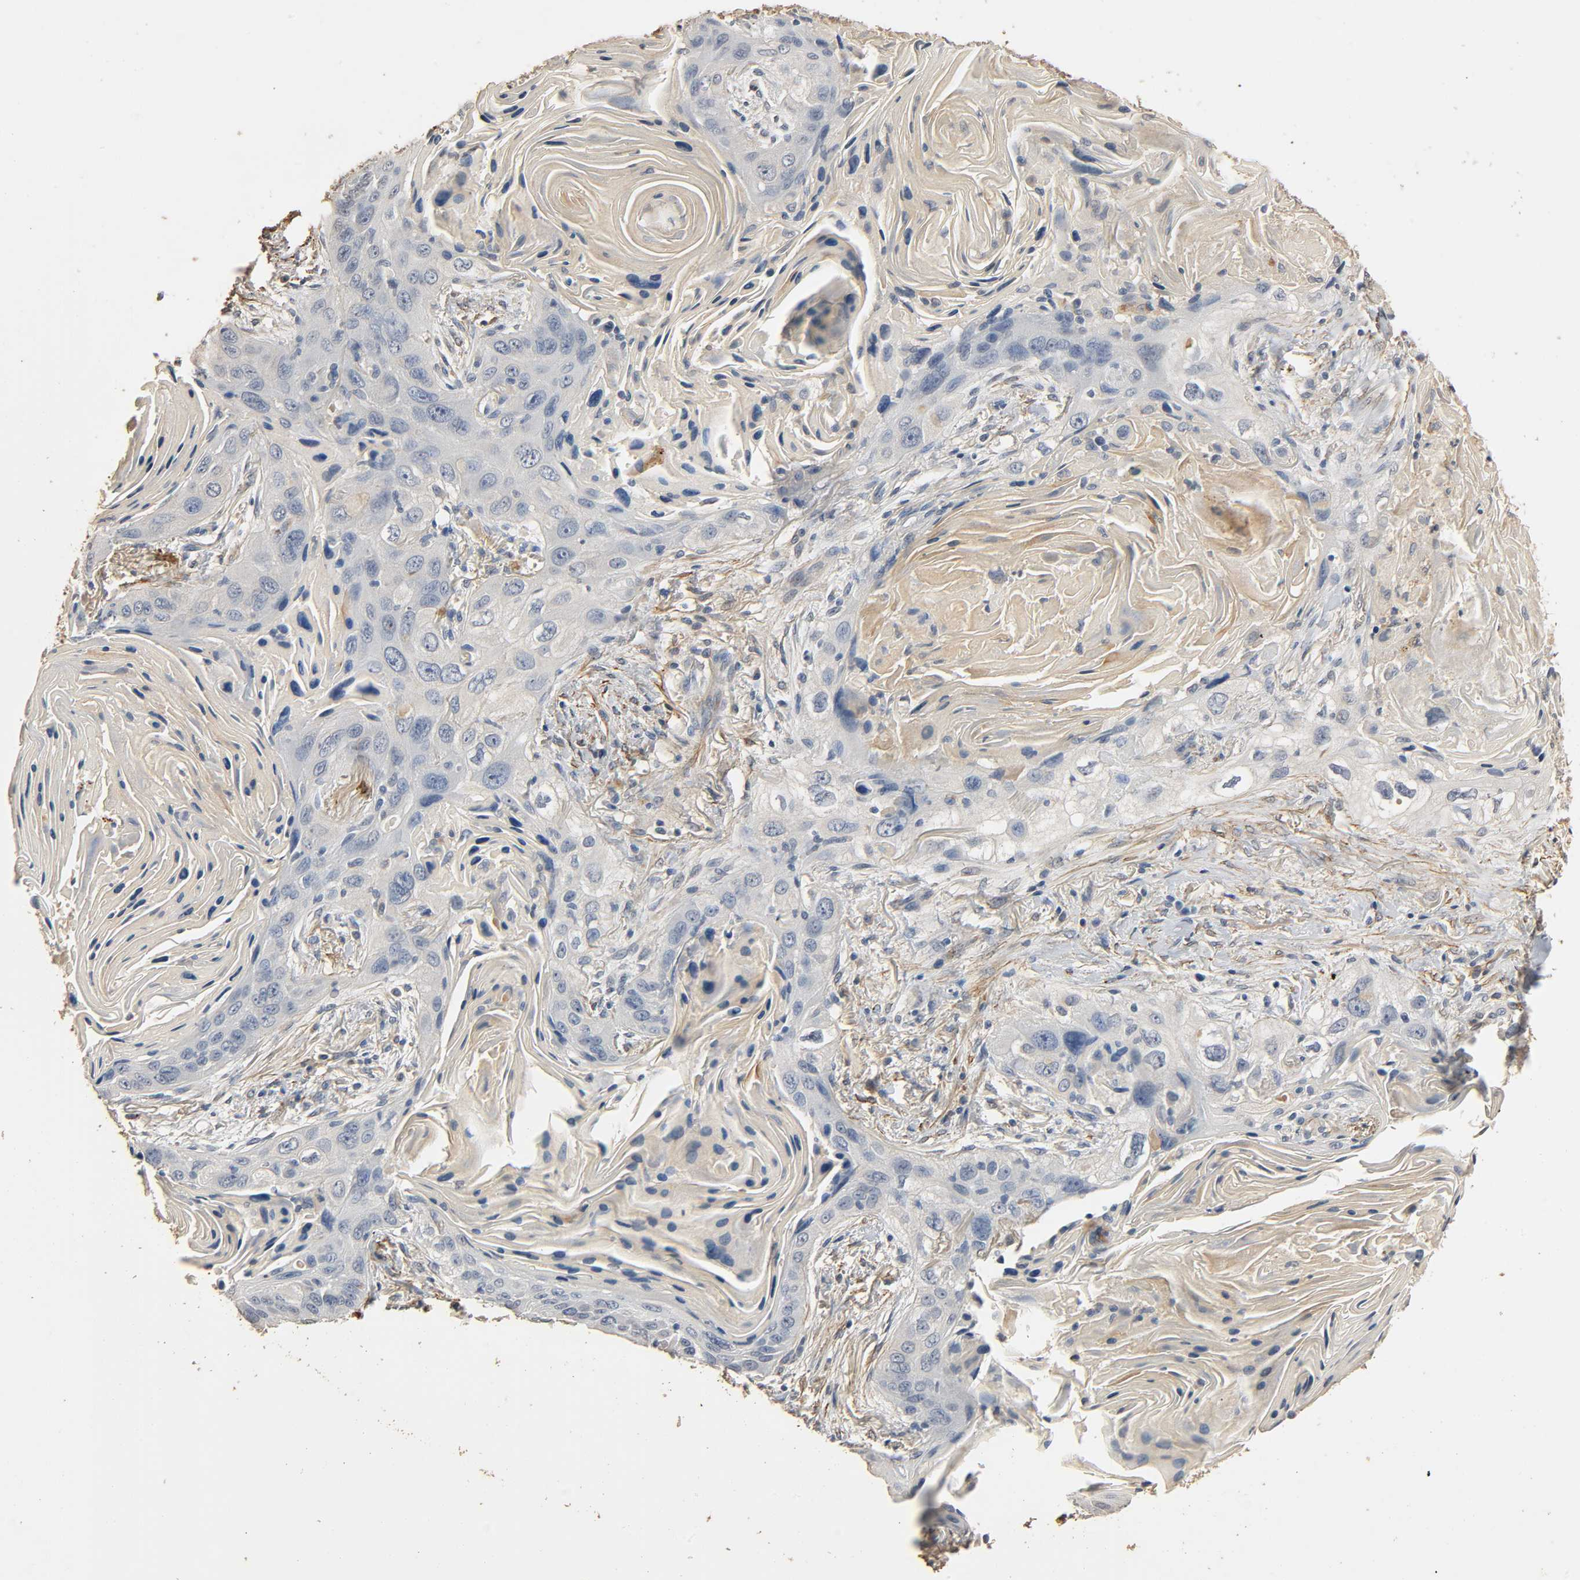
{"staining": {"intensity": "negative", "quantity": "none", "location": "none"}, "tissue": "lung cancer", "cell_type": "Tumor cells", "image_type": "cancer", "snomed": [{"axis": "morphology", "description": "Squamous cell carcinoma, NOS"}, {"axis": "topography", "description": "Lung"}], "caption": "IHC micrograph of neoplastic tissue: human lung cancer (squamous cell carcinoma) stained with DAB (3,3'-diaminobenzidine) demonstrates no significant protein expression in tumor cells. Nuclei are stained in blue.", "gene": "GSTA3", "patient": {"sex": "female", "age": 67}}